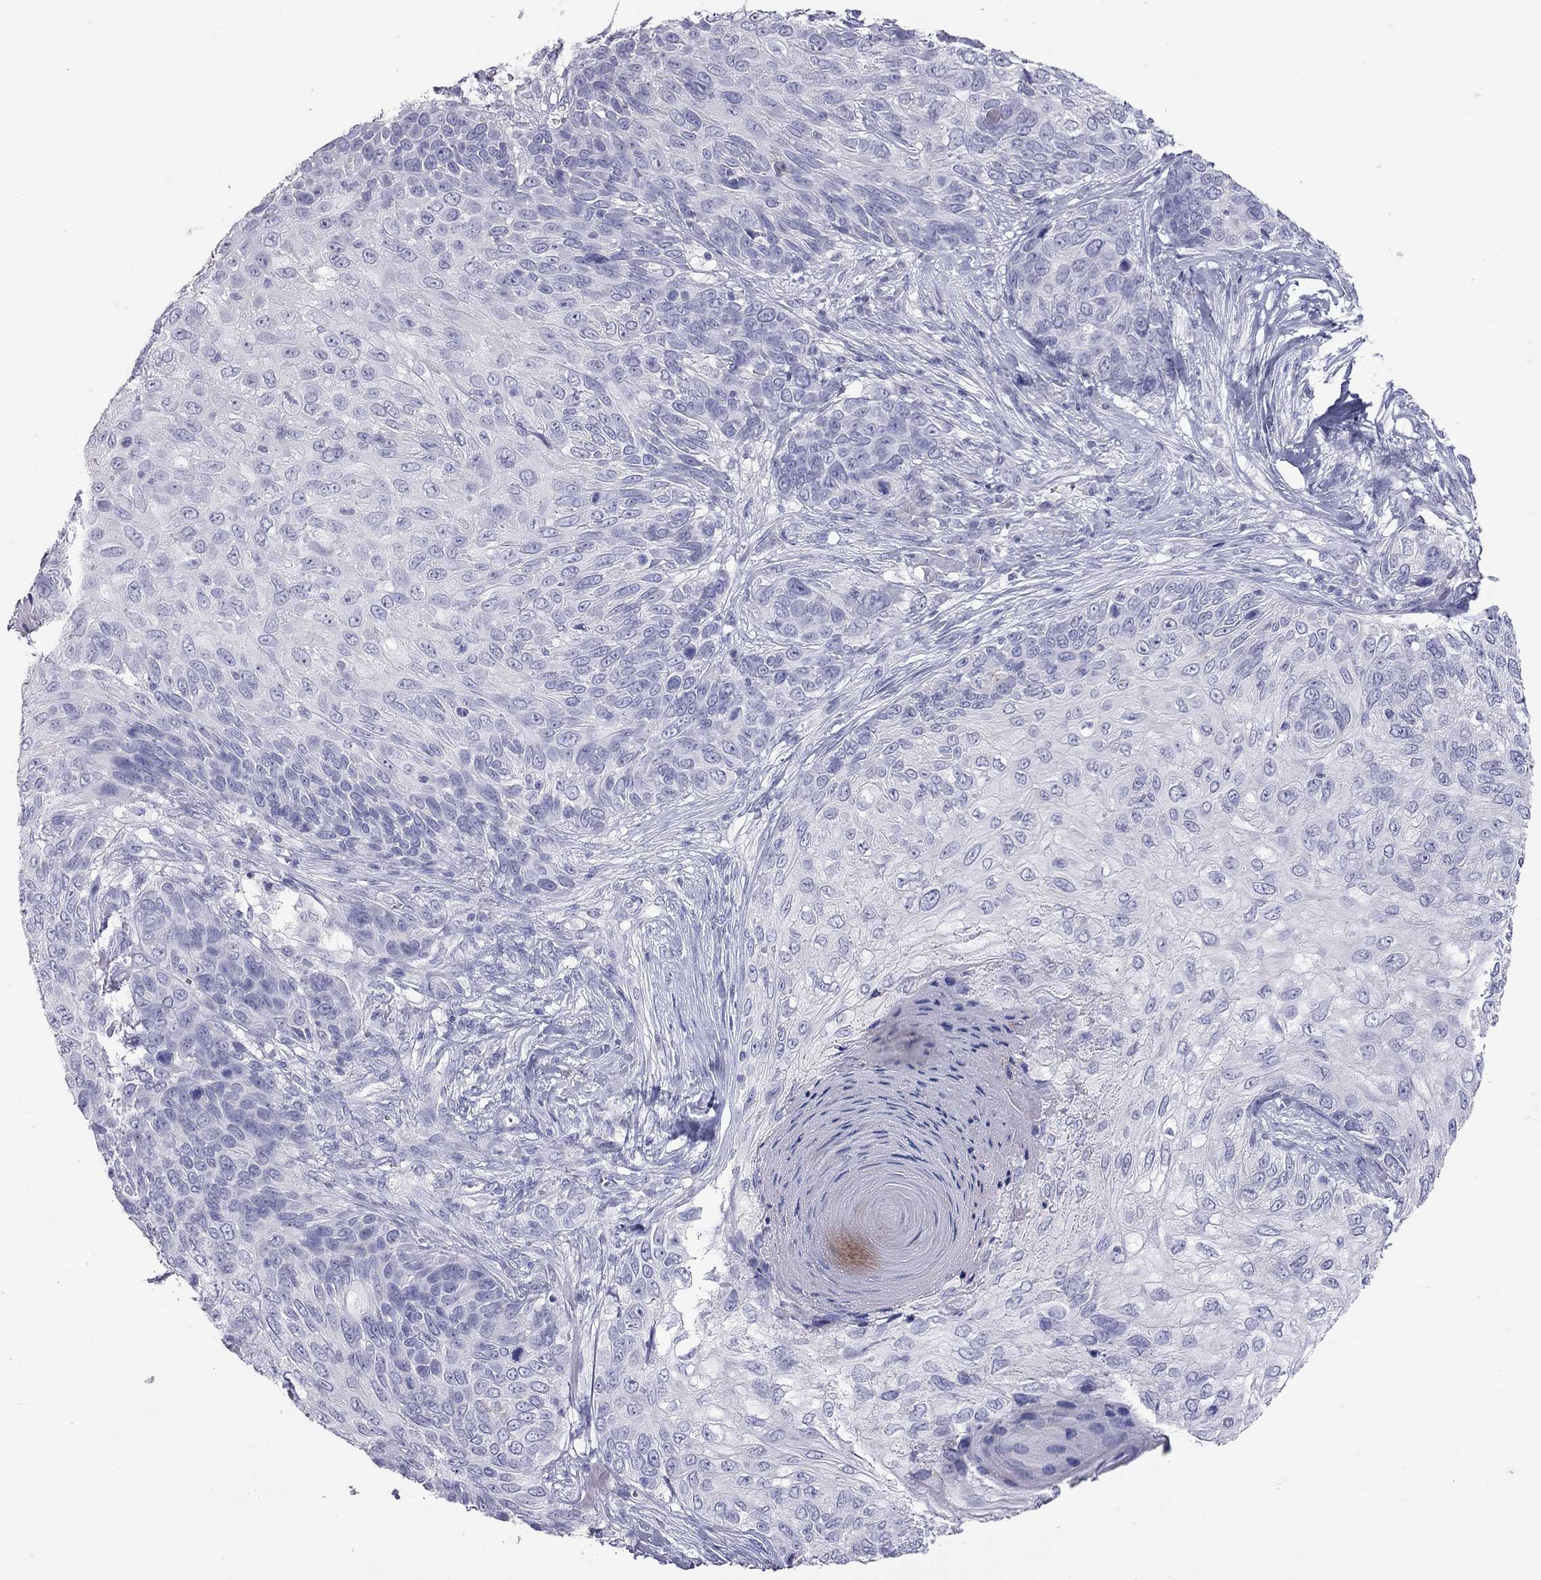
{"staining": {"intensity": "negative", "quantity": "none", "location": "none"}, "tissue": "skin cancer", "cell_type": "Tumor cells", "image_type": "cancer", "snomed": [{"axis": "morphology", "description": "Squamous cell carcinoma, NOS"}, {"axis": "topography", "description": "Skin"}], "caption": "There is no significant staining in tumor cells of skin cancer (squamous cell carcinoma). (Stains: DAB IHC with hematoxylin counter stain, Microscopy: brightfield microscopy at high magnification).", "gene": "MUC16", "patient": {"sex": "male", "age": 92}}